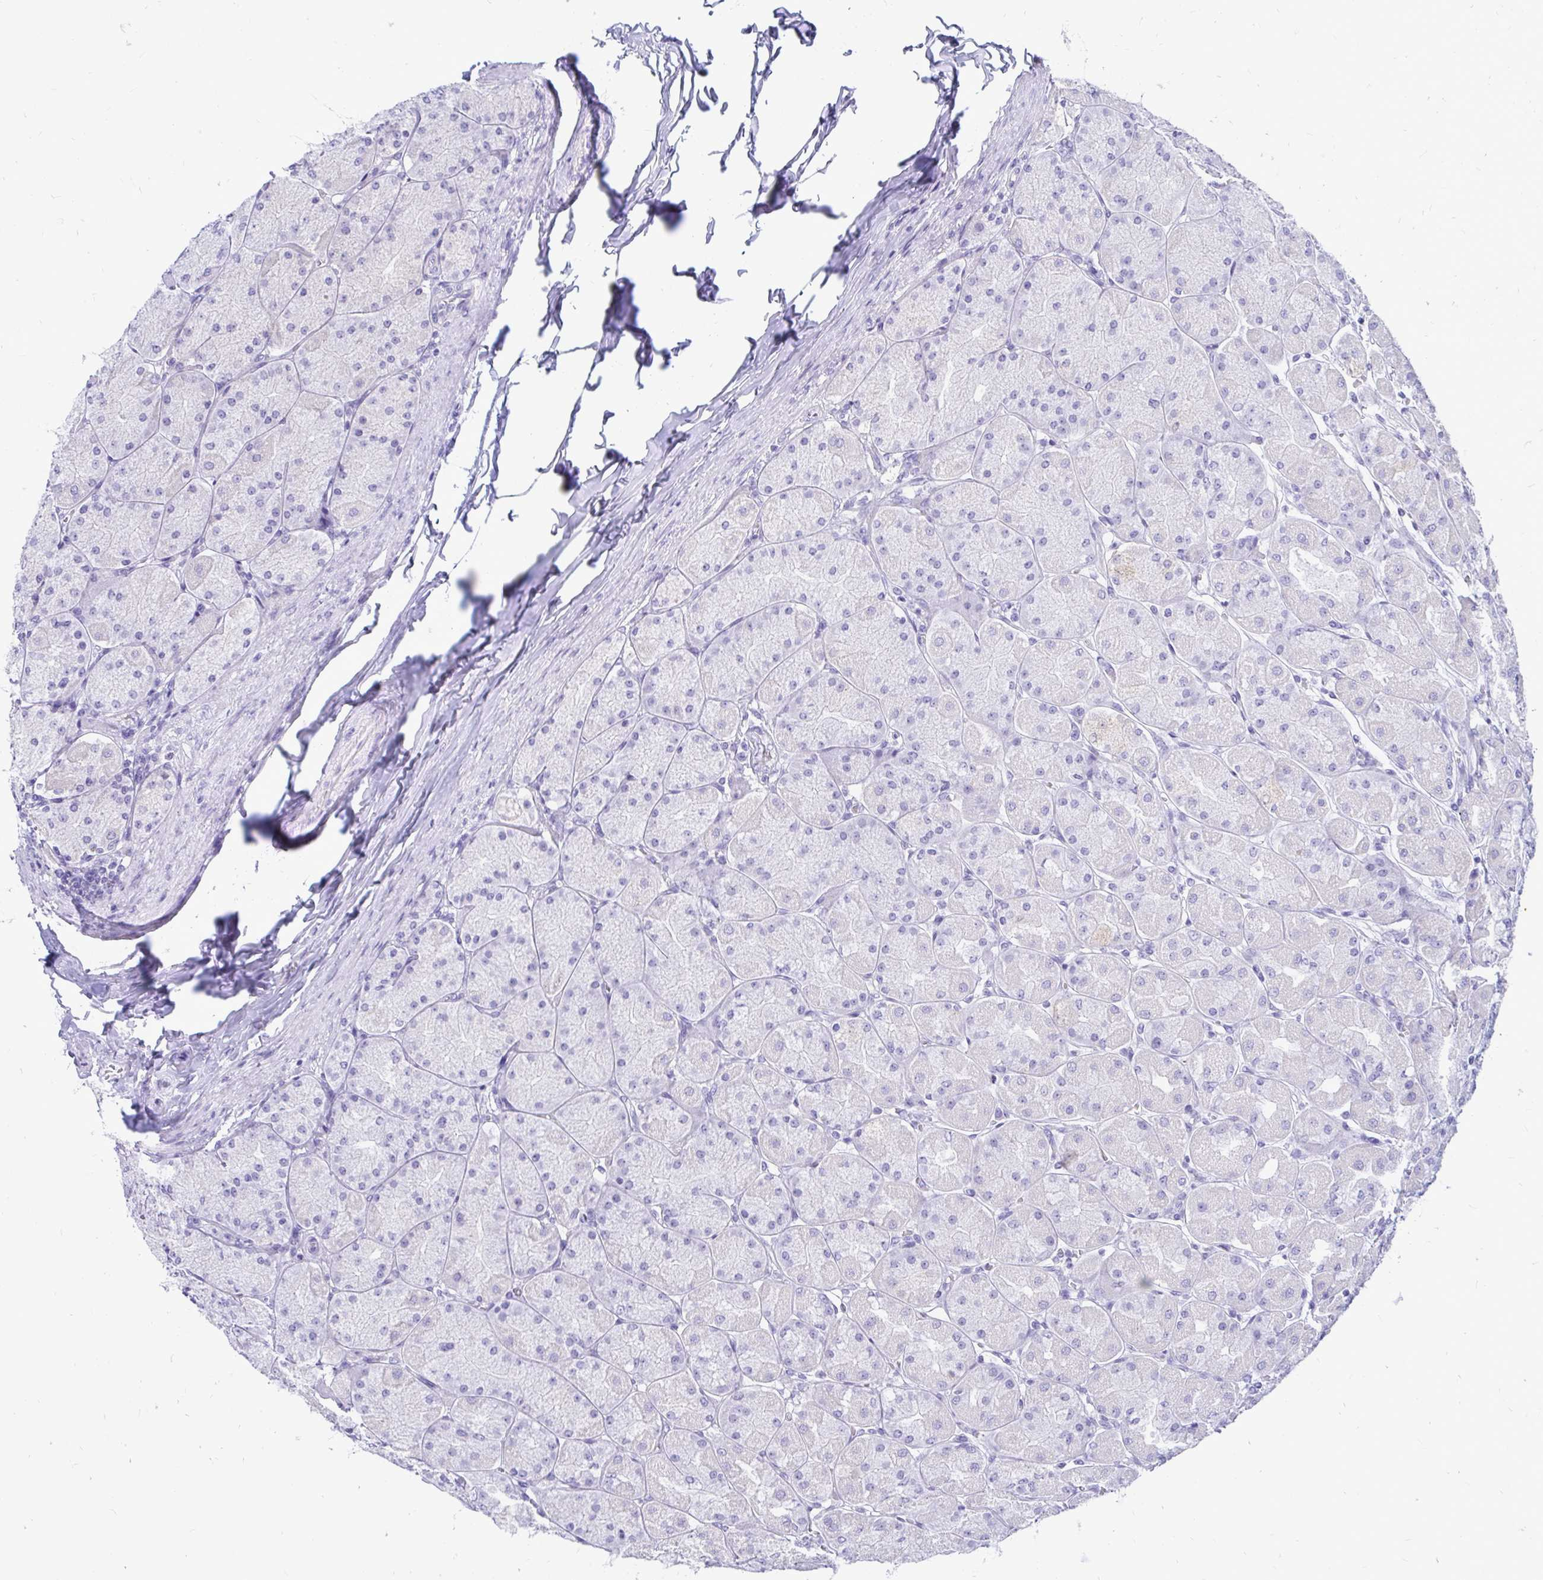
{"staining": {"intensity": "negative", "quantity": "none", "location": "none"}, "tissue": "stomach", "cell_type": "Glandular cells", "image_type": "normal", "snomed": [{"axis": "morphology", "description": "Normal tissue, NOS"}, {"axis": "topography", "description": "Stomach, upper"}], "caption": "This is an IHC image of benign stomach. There is no staining in glandular cells.", "gene": "NANOGNB", "patient": {"sex": "female", "age": 56}}